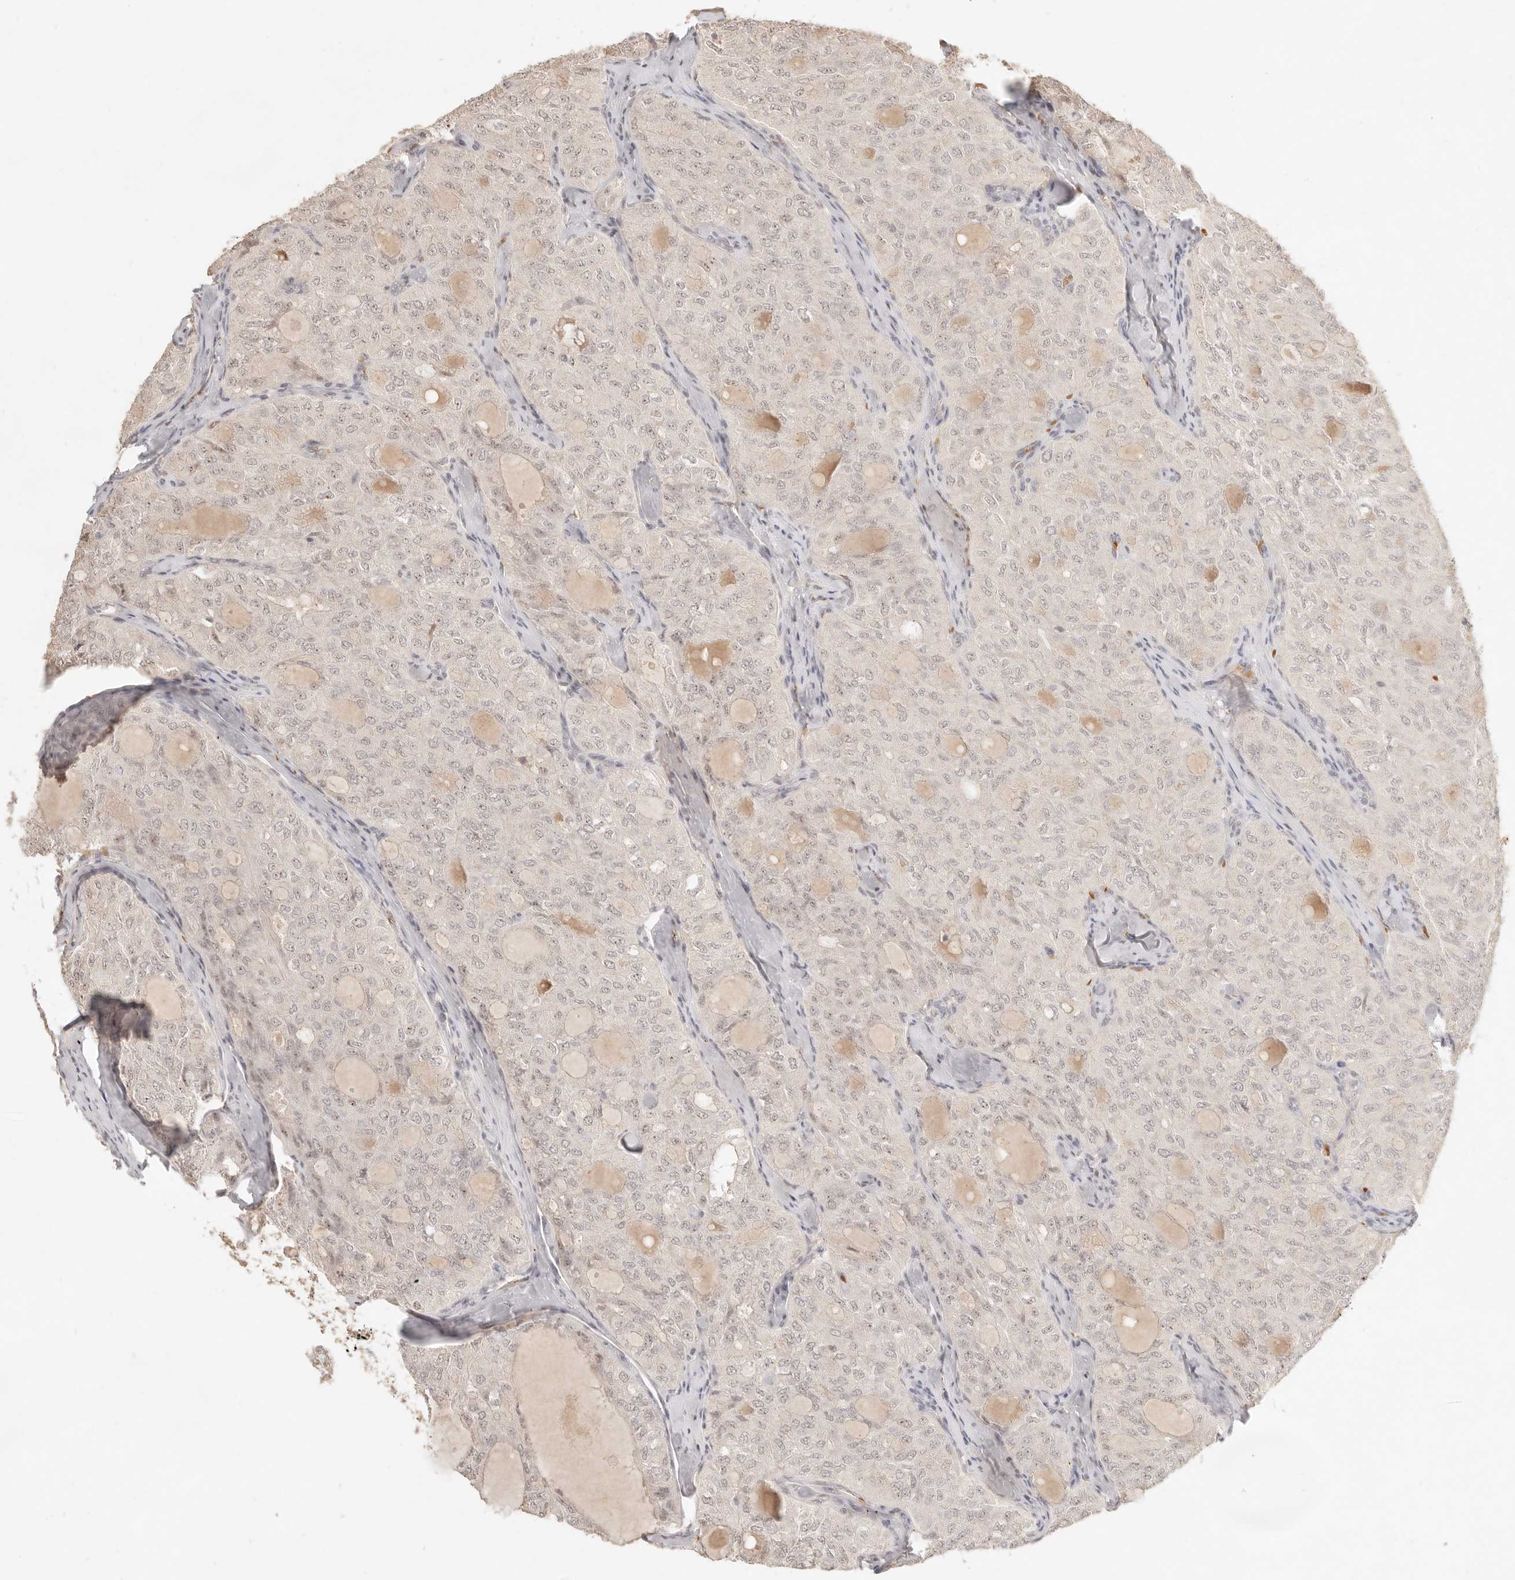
{"staining": {"intensity": "weak", "quantity": ">75%", "location": "nuclear"}, "tissue": "thyroid cancer", "cell_type": "Tumor cells", "image_type": "cancer", "snomed": [{"axis": "morphology", "description": "Follicular adenoma carcinoma, NOS"}, {"axis": "topography", "description": "Thyroid gland"}], "caption": "Human follicular adenoma carcinoma (thyroid) stained for a protein (brown) exhibits weak nuclear positive expression in about >75% of tumor cells.", "gene": "MEP1A", "patient": {"sex": "male", "age": 75}}